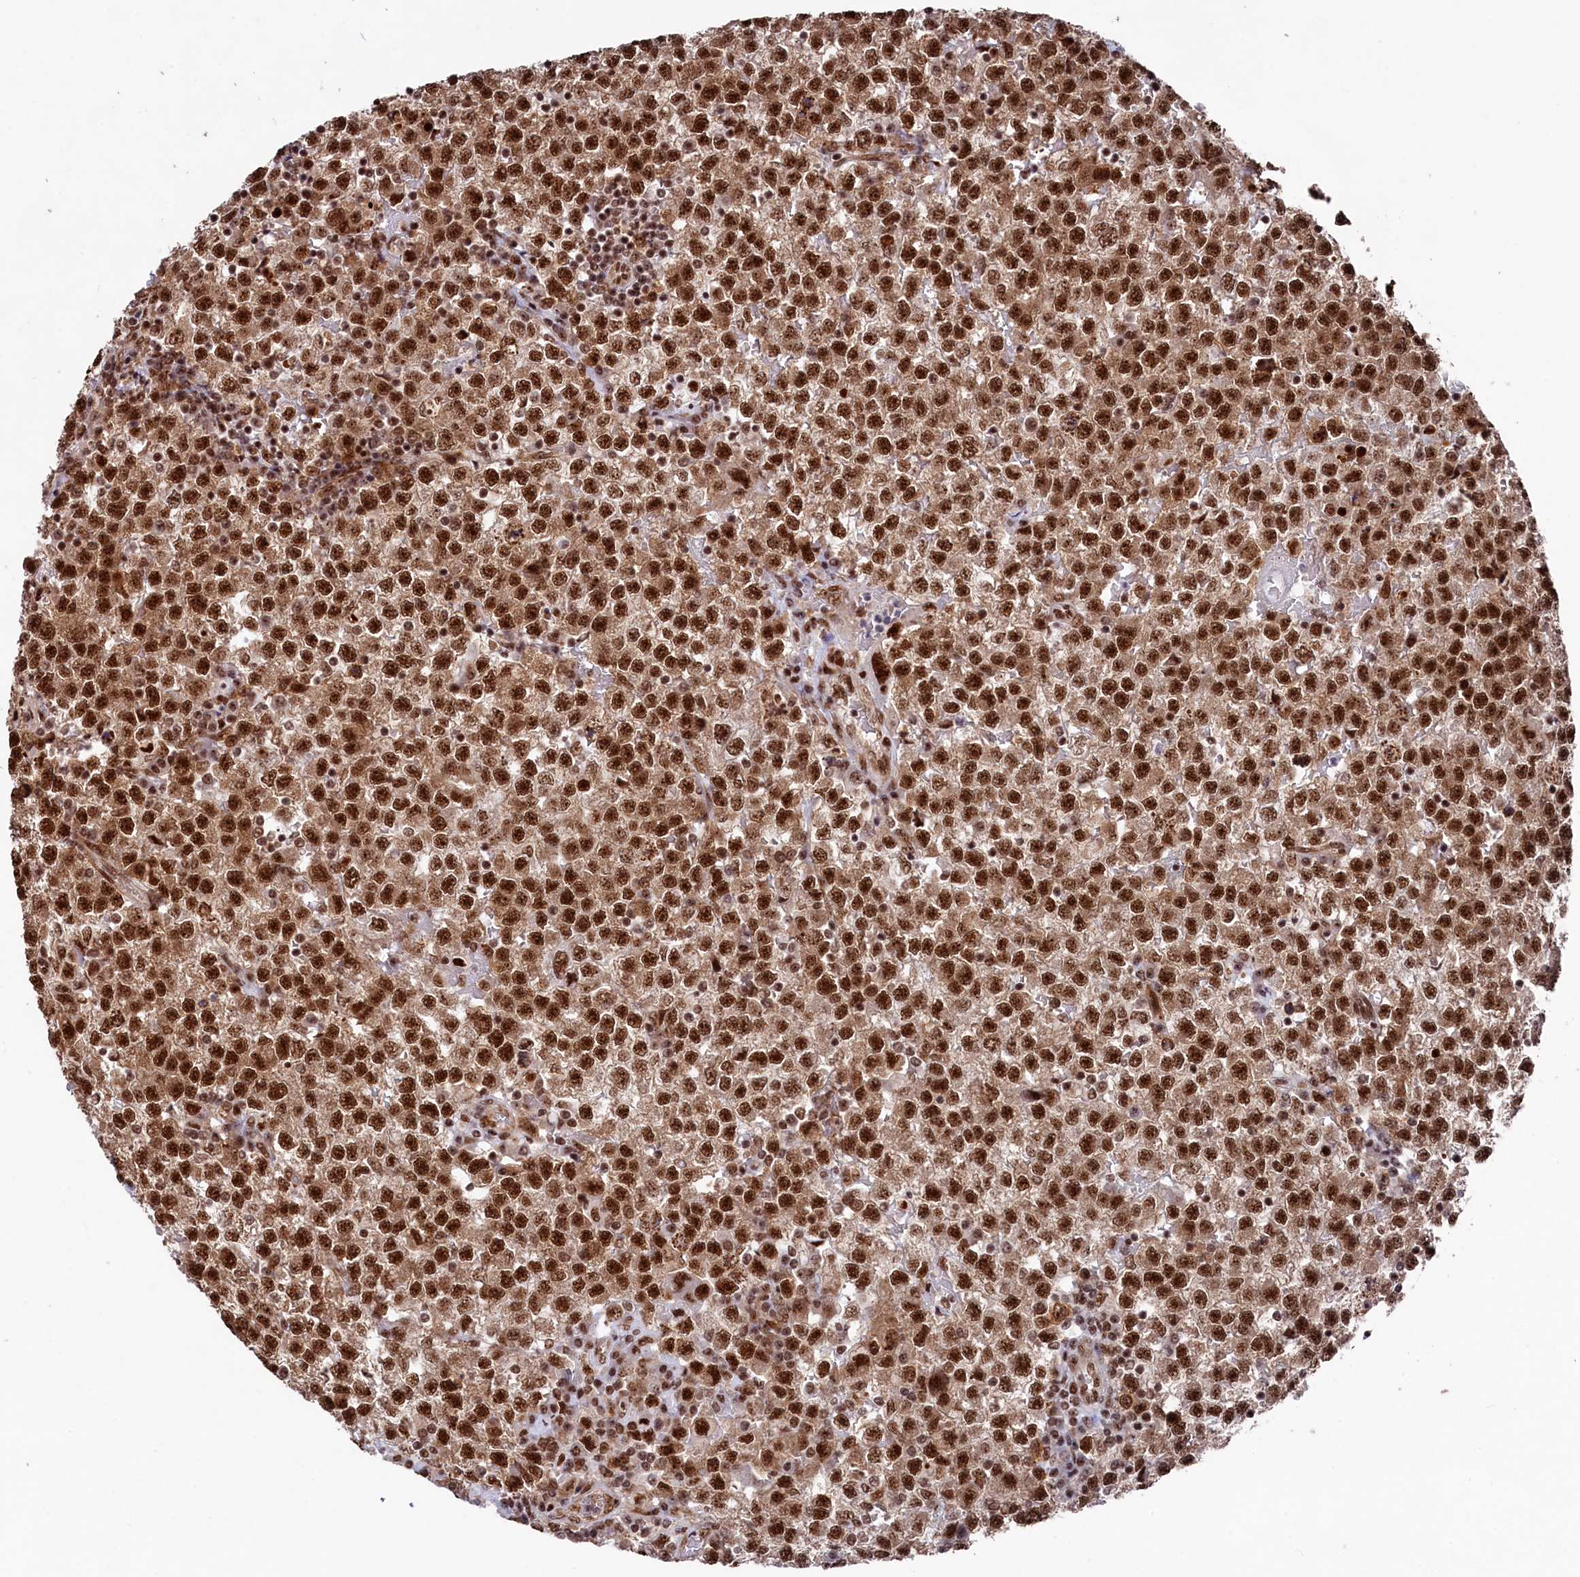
{"staining": {"intensity": "strong", "quantity": ">75%", "location": "nuclear"}, "tissue": "testis cancer", "cell_type": "Tumor cells", "image_type": "cancer", "snomed": [{"axis": "morphology", "description": "Seminoma, NOS"}, {"axis": "topography", "description": "Testis"}], "caption": "A micrograph of testis seminoma stained for a protein displays strong nuclear brown staining in tumor cells. (brown staining indicates protein expression, while blue staining denotes nuclei).", "gene": "PRPF31", "patient": {"sex": "male", "age": 22}}